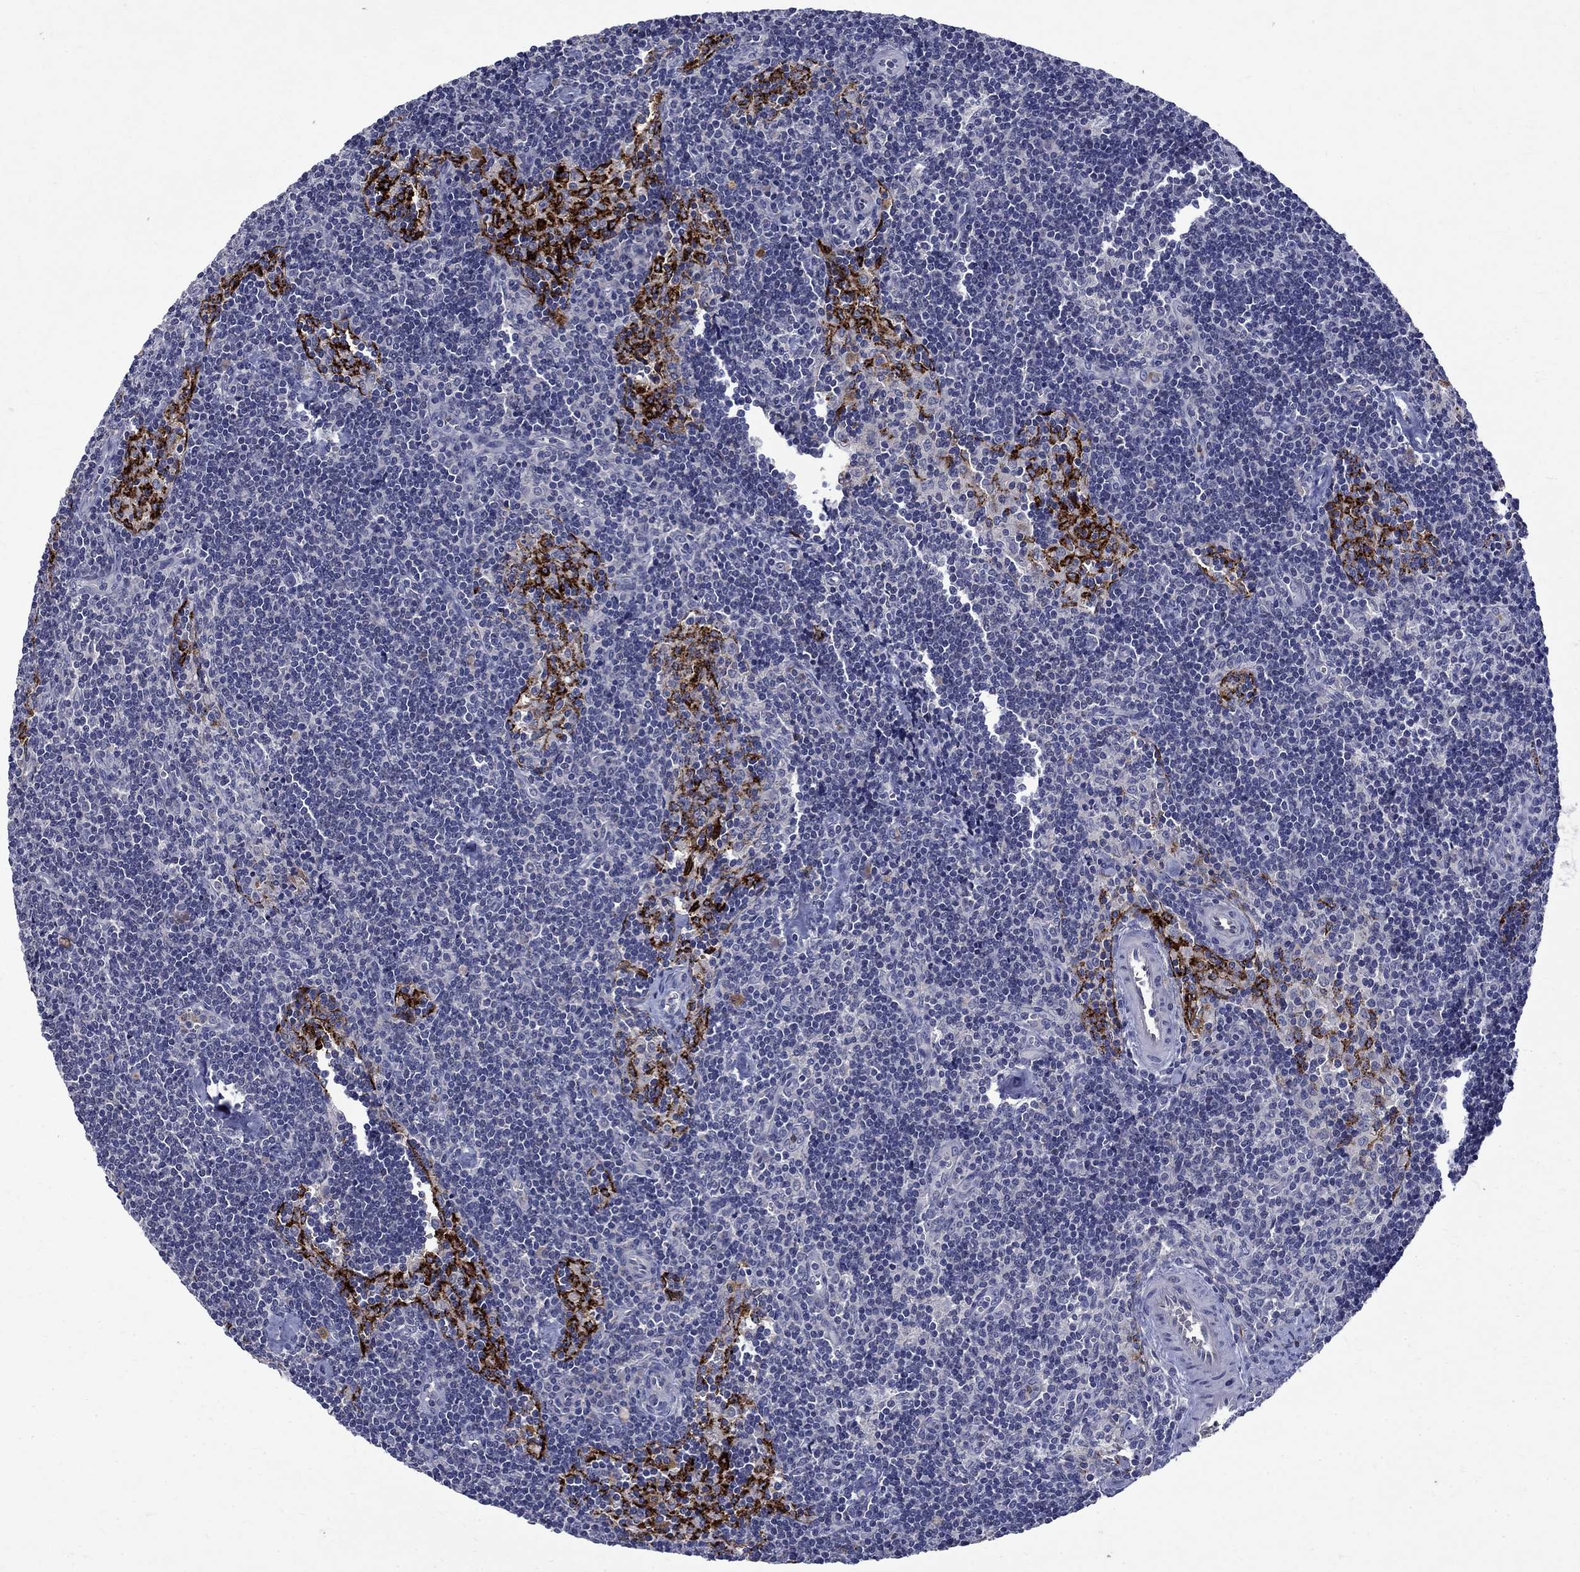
{"staining": {"intensity": "negative", "quantity": "none", "location": "none"}, "tissue": "lymph node", "cell_type": "Germinal center cells", "image_type": "normal", "snomed": [{"axis": "morphology", "description": "Normal tissue, NOS"}, {"axis": "topography", "description": "Lymph node"}], "caption": "The immunohistochemistry (IHC) image has no significant expression in germinal center cells of lymph node. The staining was performed using DAB to visualize the protein expression in brown, while the nuclei were stained in blue with hematoxylin (Magnification: 20x).", "gene": "STAB2", "patient": {"sex": "female", "age": 51}}